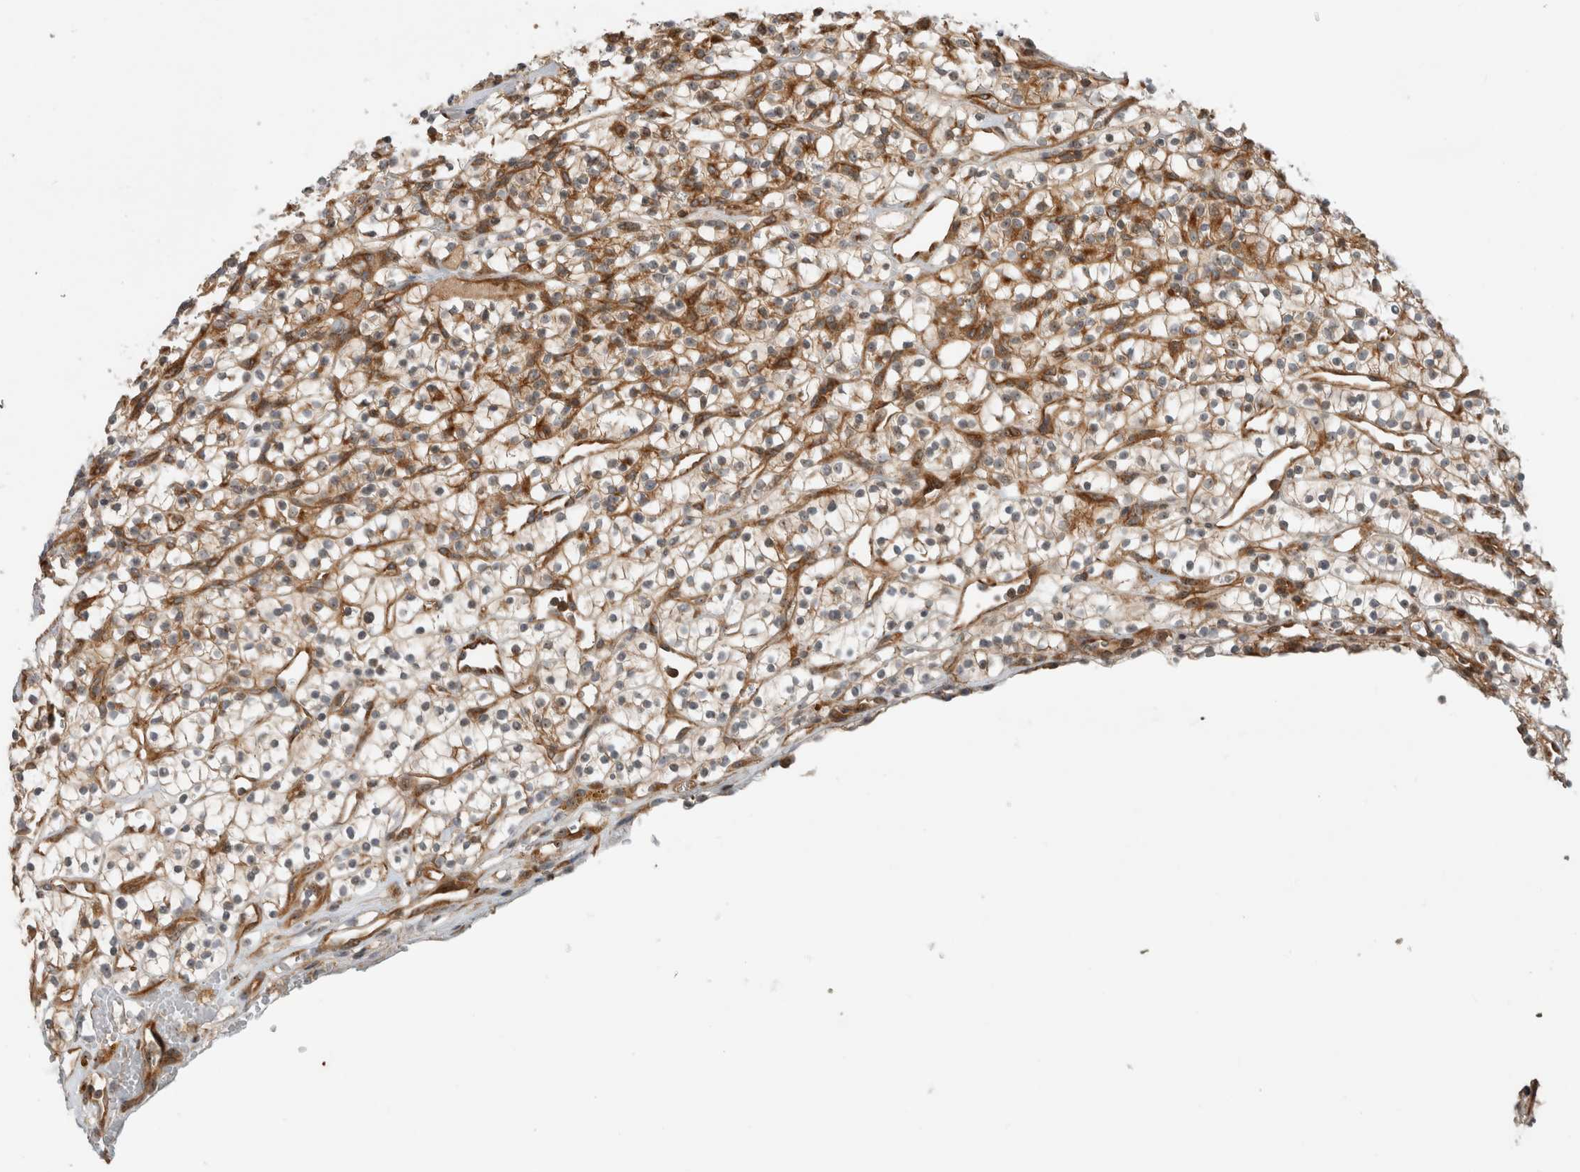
{"staining": {"intensity": "weak", "quantity": "25%-75%", "location": "cytoplasmic/membranous,nuclear"}, "tissue": "renal cancer", "cell_type": "Tumor cells", "image_type": "cancer", "snomed": [{"axis": "morphology", "description": "Adenocarcinoma, NOS"}, {"axis": "topography", "description": "Kidney"}], "caption": "Immunohistochemistry (IHC) histopathology image of human renal adenocarcinoma stained for a protein (brown), which shows low levels of weak cytoplasmic/membranous and nuclear staining in about 25%-75% of tumor cells.", "gene": "WASF2", "patient": {"sex": "female", "age": 57}}